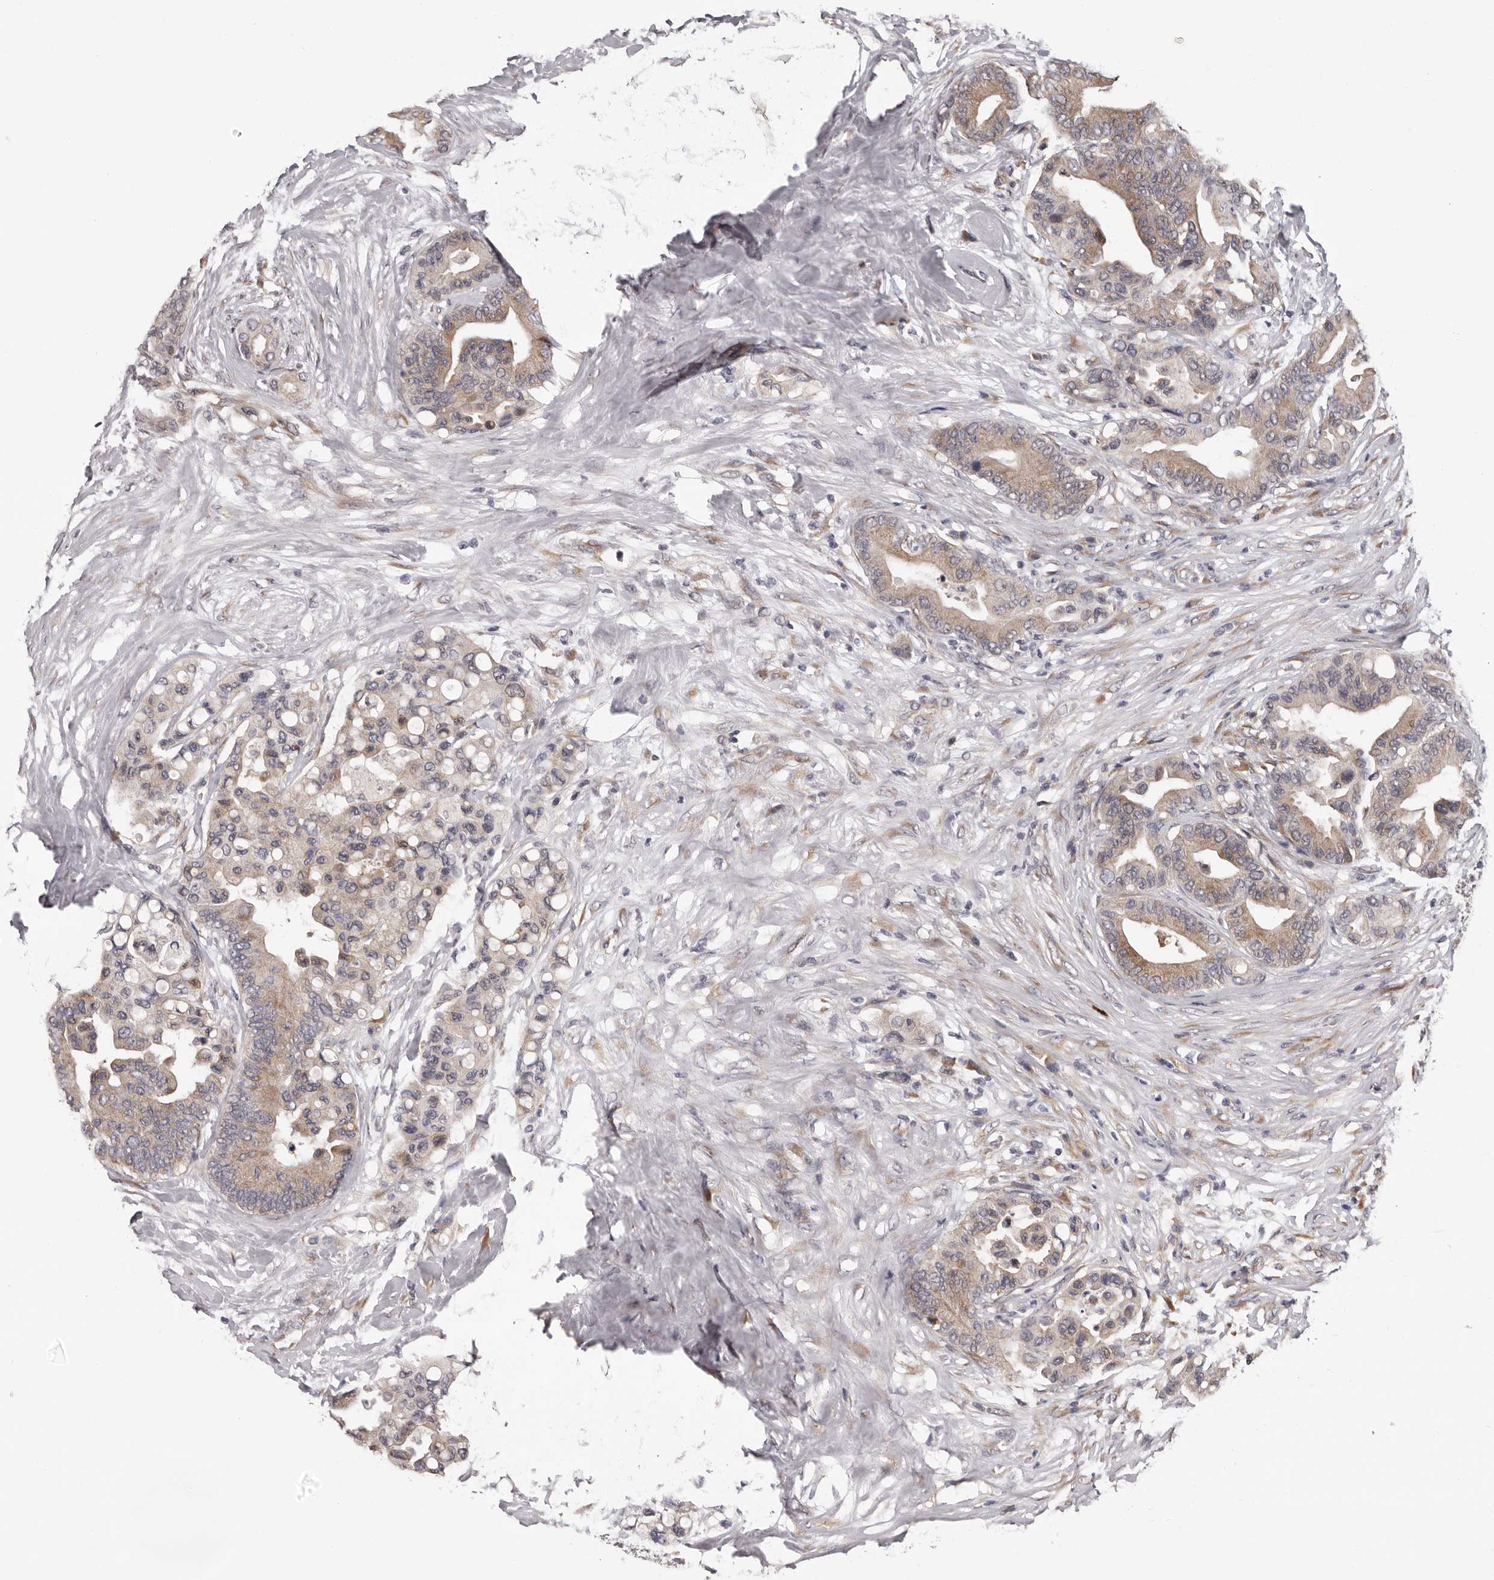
{"staining": {"intensity": "weak", "quantity": "25%-75%", "location": "cytoplasmic/membranous"}, "tissue": "colorectal cancer", "cell_type": "Tumor cells", "image_type": "cancer", "snomed": [{"axis": "morphology", "description": "Adenocarcinoma, NOS"}, {"axis": "topography", "description": "Colon"}], "caption": "This is a micrograph of immunohistochemistry (IHC) staining of colorectal cancer (adenocarcinoma), which shows weak expression in the cytoplasmic/membranous of tumor cells.", "gene": "MED8", "patient": {"sex": "male", "age": 82}}